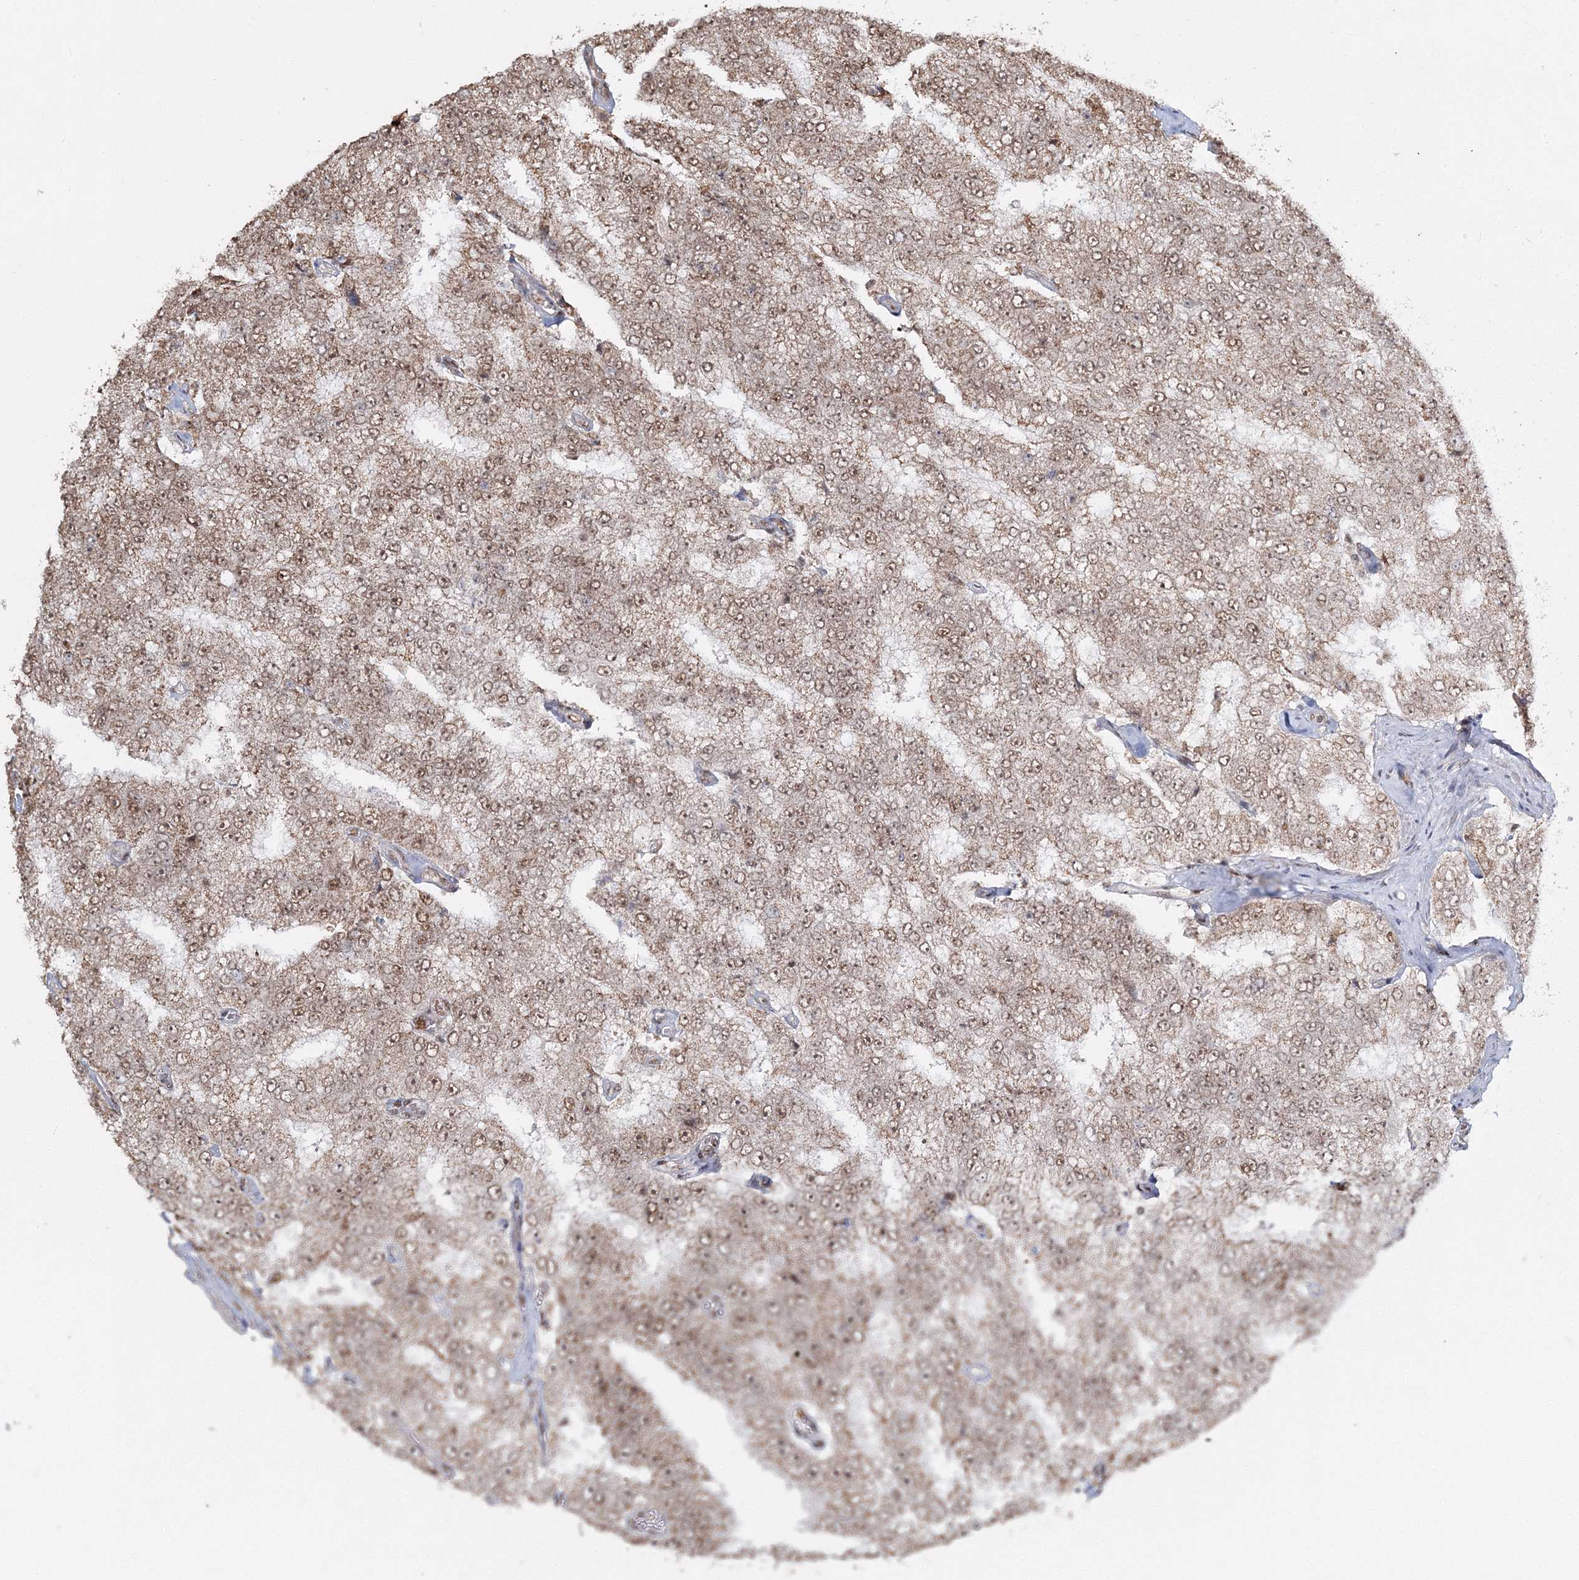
{"staining": {"intensity": "moderate", "quantity": ">75%", "location": "cytoplasmic/membranous,nuclear"}, "tissue": "prostate cancer", "cell_type": "Tumor cells", "image_type": "cancer", "snomed": [{"axis": "morphology", "description": "Adenocarcinoma, High grade"}, {"axis": "topography", "description": "Prostate"}], "caption": "Moderate cytoplasmic/membranous and nuclear protein staining is appreciated in about >75% of tumor cells in prostate cancer.", "gene": "QRICH1", "patient": {"sex": "male", "age": 58}}